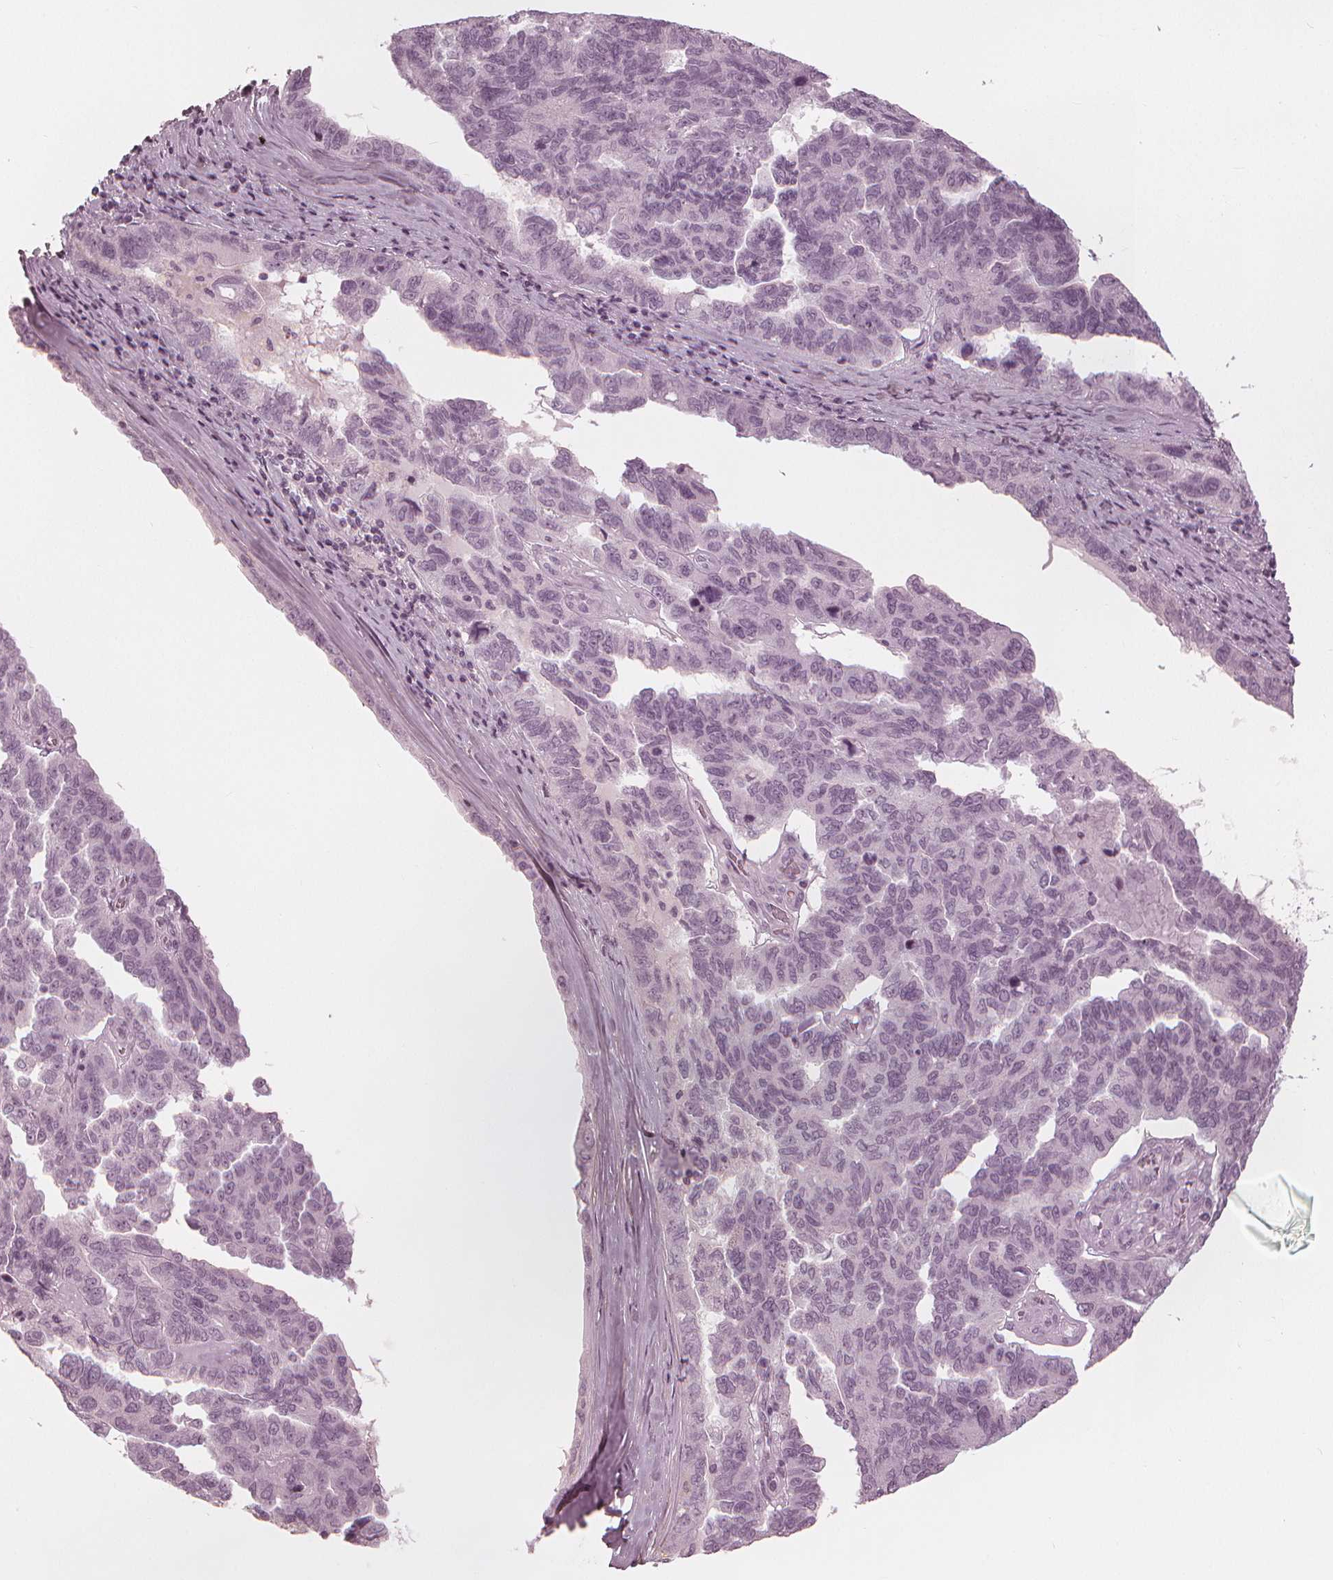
{"staining": {"intensity": "negative", "quantity": "none", "location": "none"}, "tissue": "ovarian cancer", "cell_type": "Tumor cells", "image_type": "cancer", "snomed": [{"axis": "morphology", "description": "Cystadenocarcinoma, serous, NOS"}, {"axis": "topography", "description": "Ovary"}], "caption": "High magnification brightfield microscopy of ovarian cancer stained with DAB (3,3'-diaminobenzidine) (brown) and counterstained with hematoxylin (blue): tumor cells show no significant staining.", "gene": "PAEP", "patient": {"sex": "female", "age": 64}}